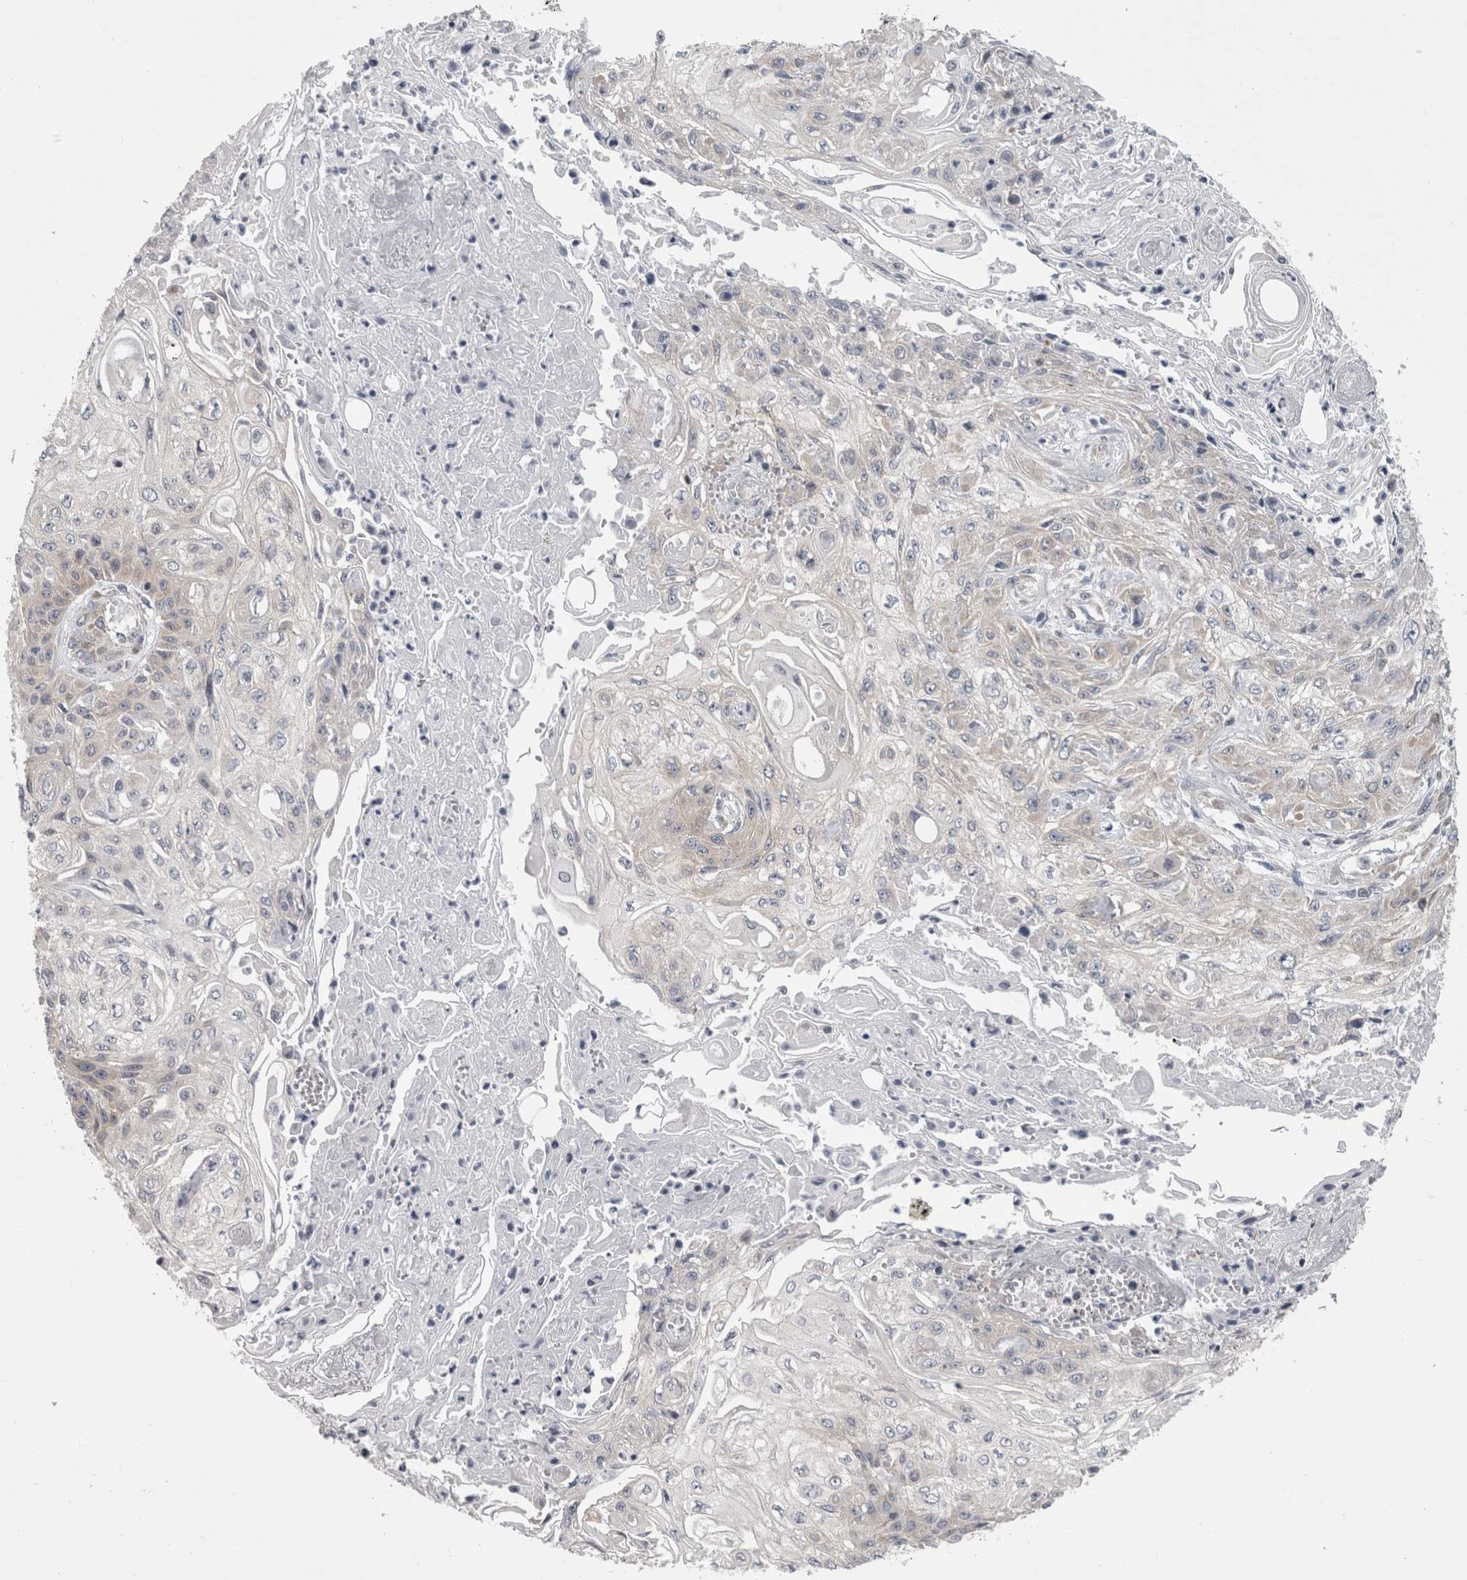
{"staining": {"intensity": "negative", "quantity": "none", "location": "none"}, "tissue": "skin cancer", "cell_type": "Tumor cells", "image_type": "cancer", "snomed": [{"axis": "morphology", "description": "Squamous cell carcinoma, NOS"}, {"axis": "morphology", "description": "Squamous cell carcinoma, metastatic, NOS"}, {"axis": "topography", "description": "Skin"}, {"axis": "topography", "description": "Lymph node"}], "caption": "Skin cancer (squamous cell carcinoma) was stained to show a protein in brown. There is no significant expression in tumor cells.", "gene": "PRRC2C", "patient": {"sex": "male", "age": 75}}